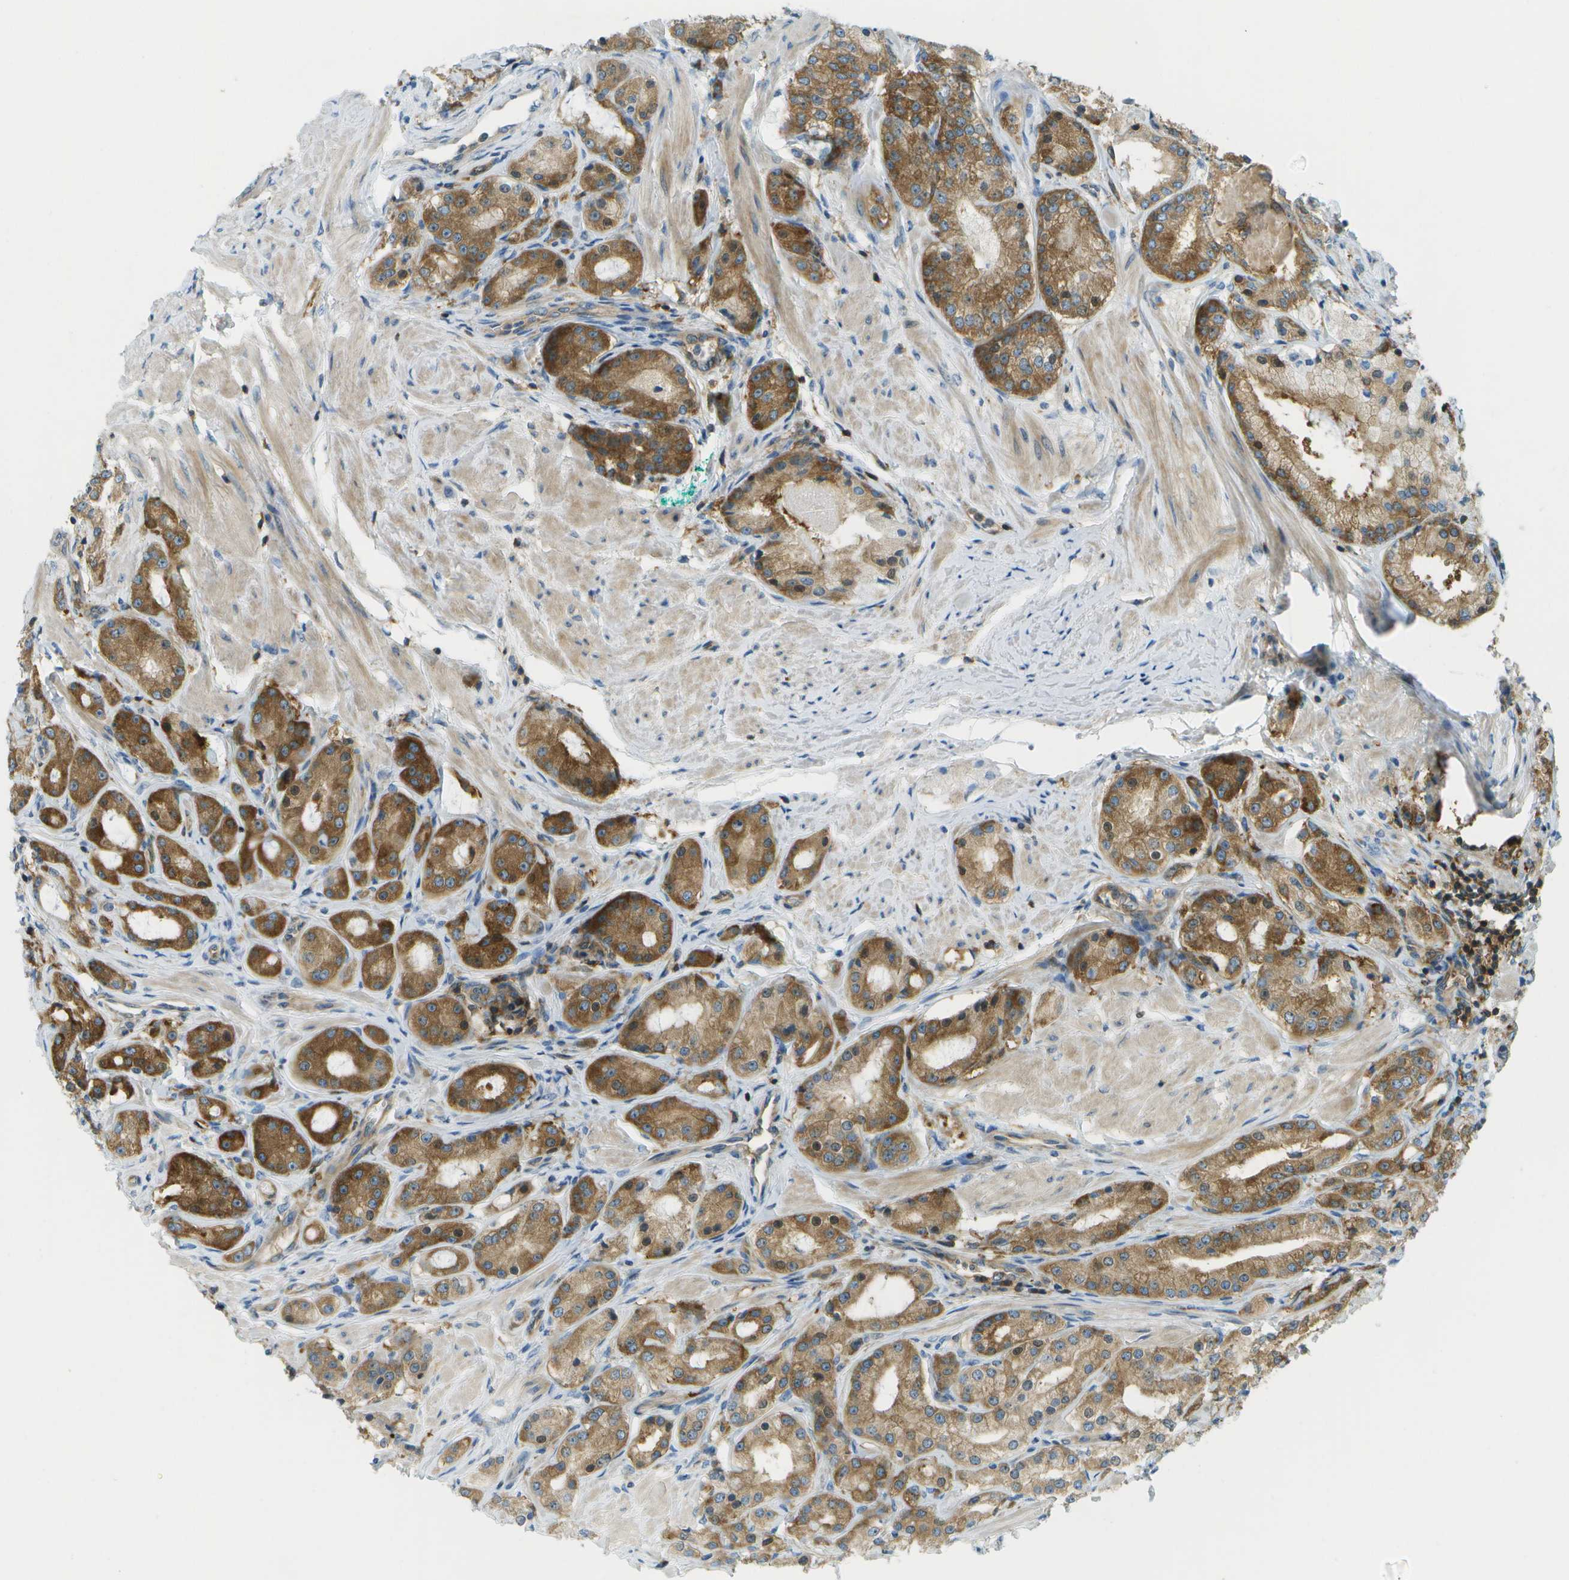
{"staining": {"intensity": "moderate", "quantity": ">75%", "location": "cytoplasmic/membranous"}, "tissue": "prostate cancer", "cell_type": "Tumor cells", "image_type": "cancer", "snomed": [{"axis": "morphology", "description": "Adenocarcinoma, Low grade"}, {"axis": "topography", "description": "Prostate"}], "caption": "The histopathology image demonstrates staining of prostate cancer, revealing moderate cytoplasmic/membranous protein expression (brown color) within tumor cells. The staining is performed using DAB (3,3'-diaminobenzidine) brown chromogen to label protein expression. The nuclei are counter-stained blue using hematoxylin.", "gene": "TMTC1", "patient": {"sex": "male", "age": 63}}